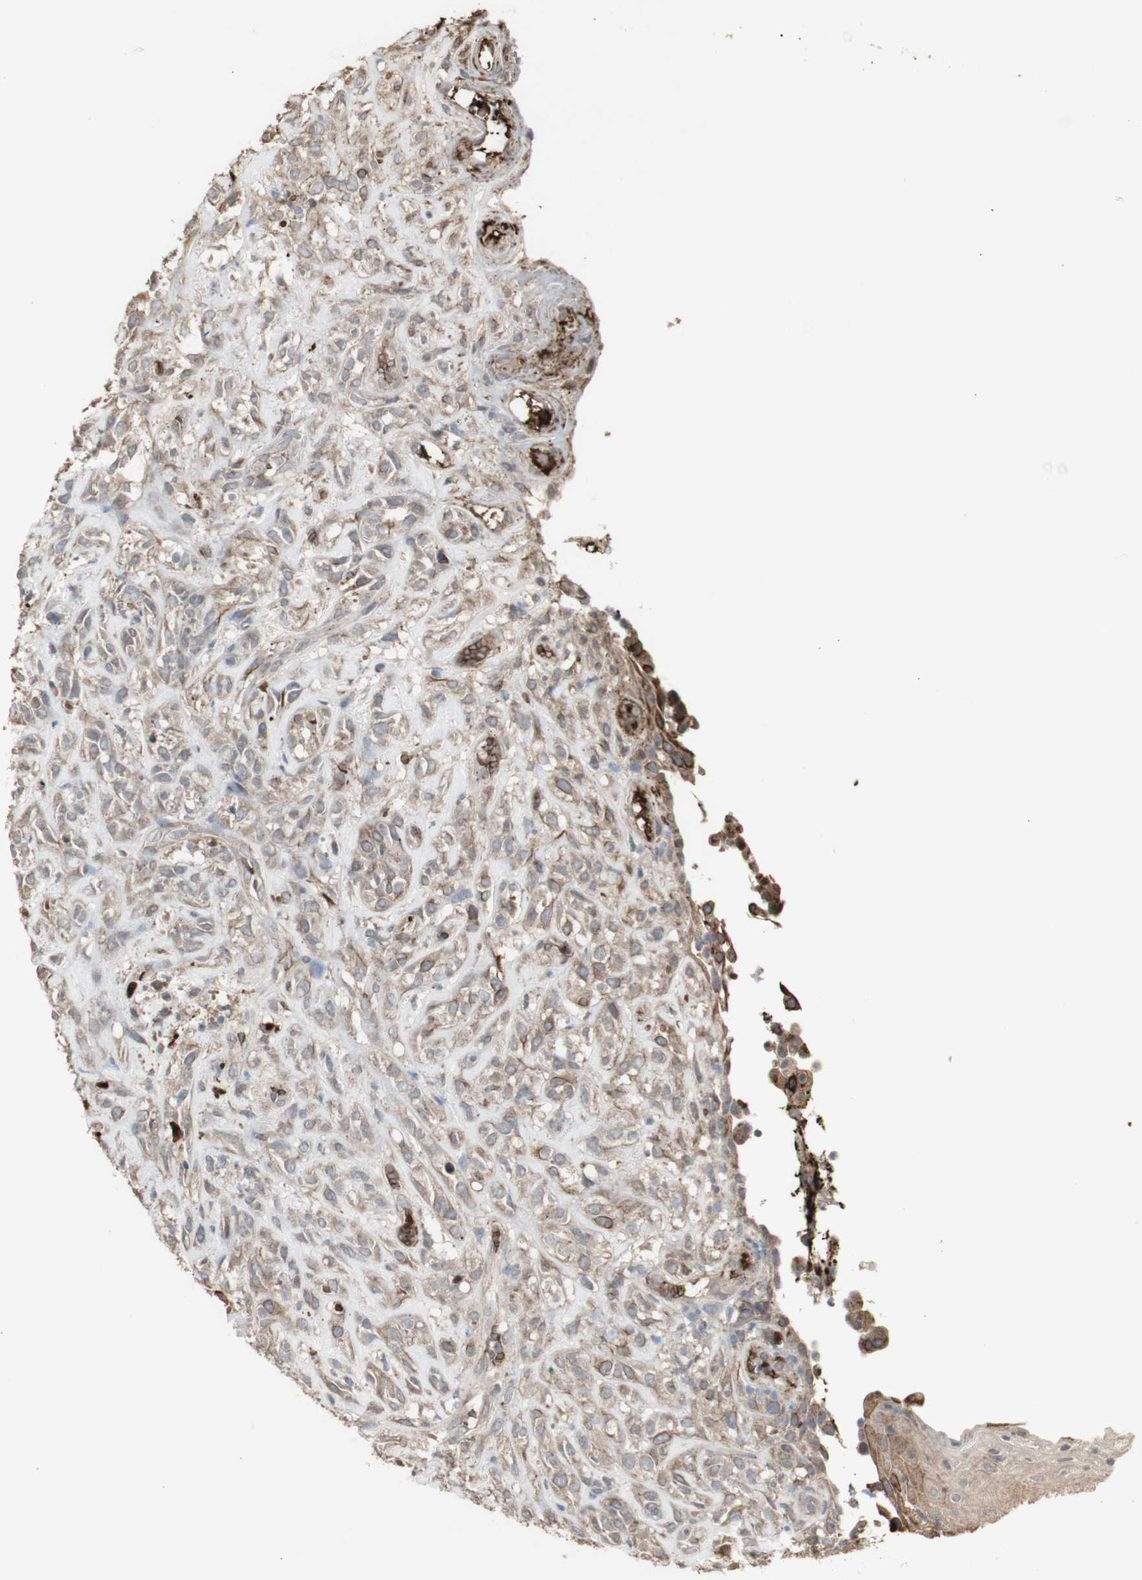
{"staining": {"intensity": "weak", "quantity": ">75%", "location": "cytoplasmic/membranous"}, "tissue": "head and neck cancer", "cell_type": "Tumor cells", "image_type": "cancer", "snomed": [{"axis": "morphology", "description": "Normal tissue, NOS"}, {"axis": "morphology", "description": "Squamous cell carcinoma, NOS"}, {"axis": "topography", "description": "Cartilage tissue"}, {"axis": "topography", "description": "Head-Neck"}], "caption": "This photomicrograph exhibits immunohistochemistry staining of human head and neck squamous cell carcinoma, with low weak cytoplasmic/membranous staining in approximately >75% of tumor cells.", "gene": "ALOX12", "patient": {"sex": "male", "age": 62}}